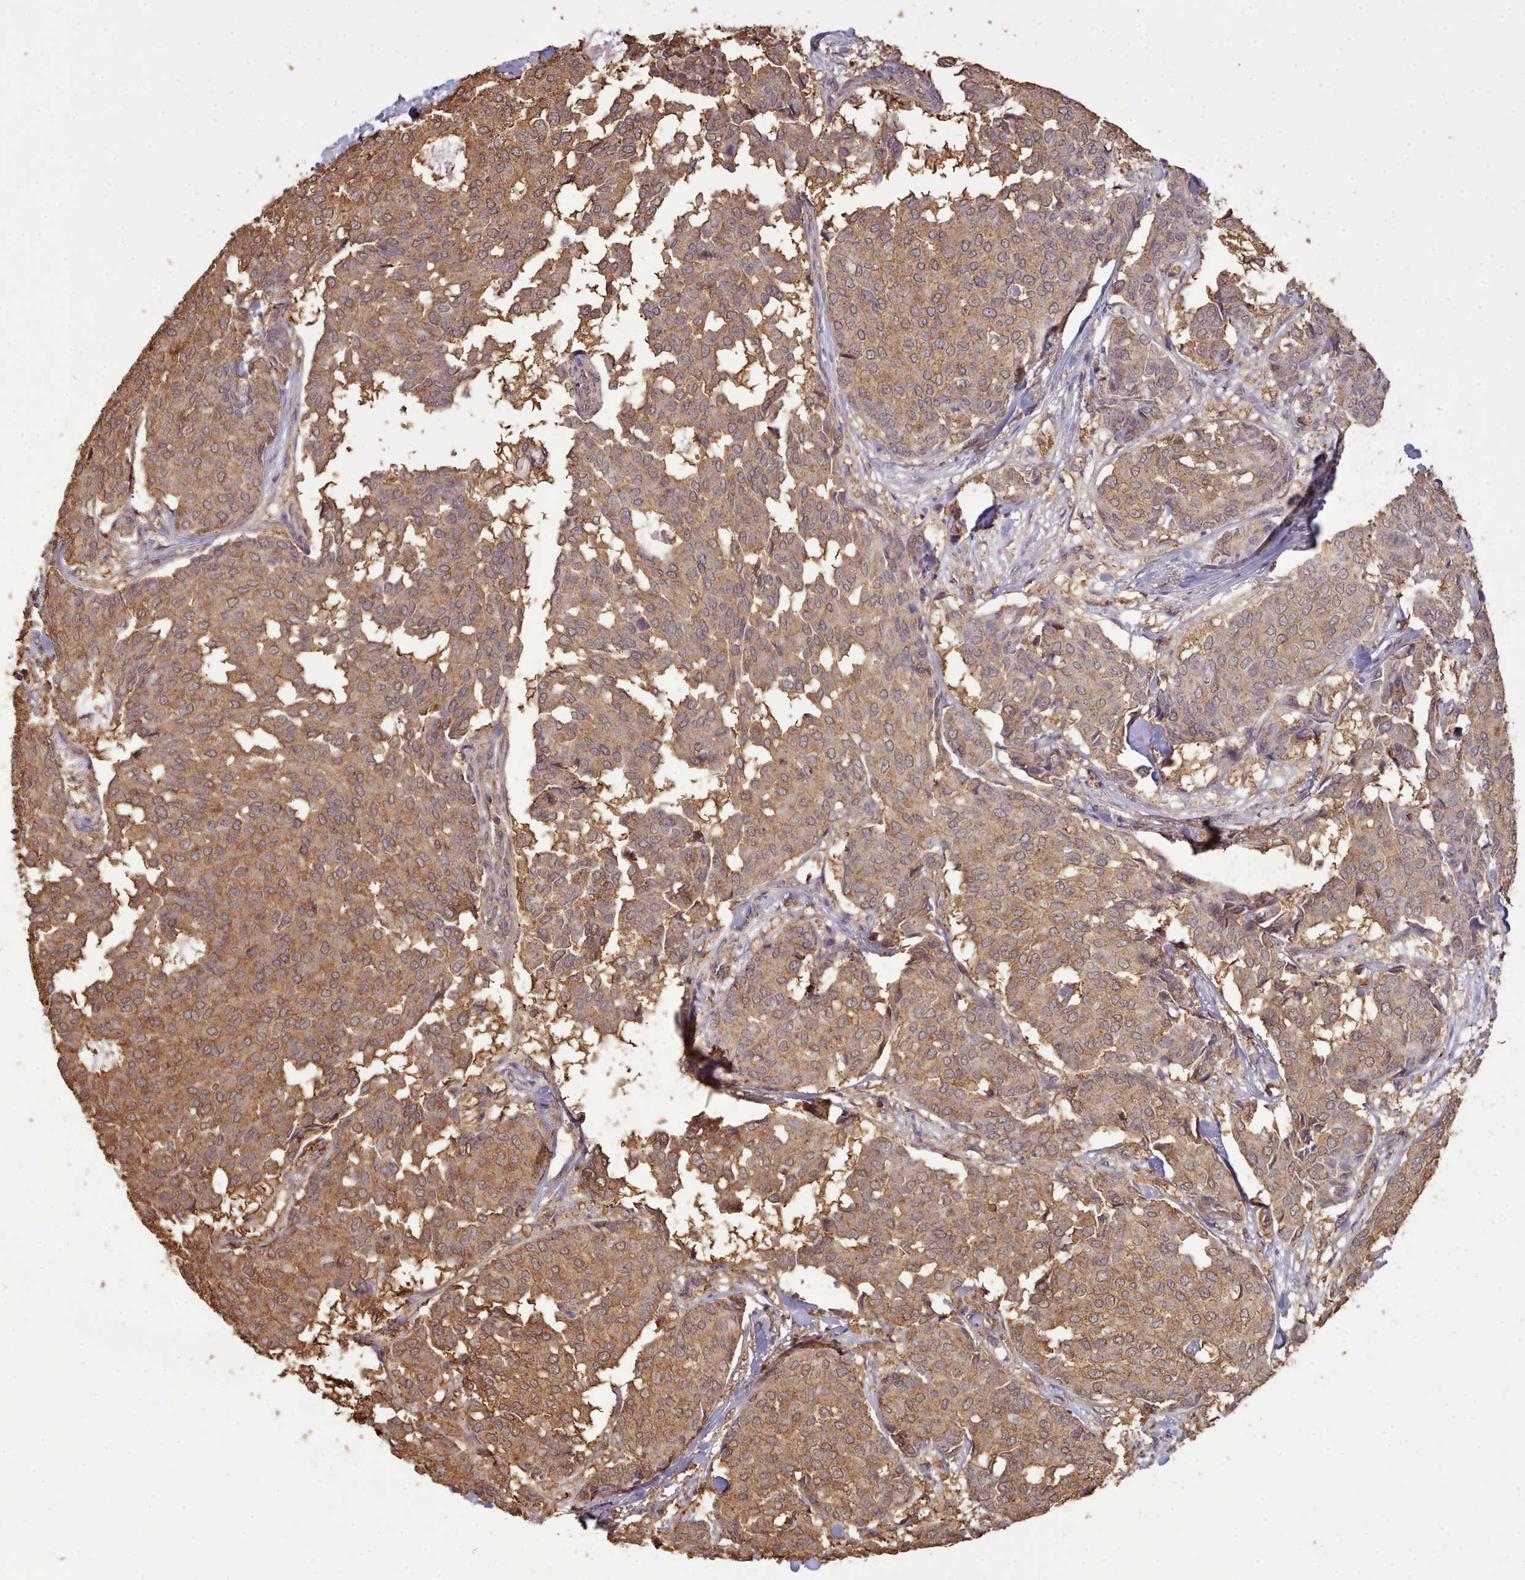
{"staining": {"intensity": "moderate", "quantity": ">75%", "location": "cytoplasmic/membranous"}, "tissue": "breast cancer", "cell_type": "Tumor cells", "image_type": "cancer", "snomed": [{"axis": "morphology", "description": "Duct carcinoma"}, {"axis": "topography", "description": "Breast"}], "caption": "This micrograph displays intraductal carcinoma (breast) stained with immunohistochemistry (IHC) to label a protein in brown. The cytoplasmic/membranous of tumor cells show moderate positivity for the protein. Nuclei are counter-stained blue.", "gene": "METRN", "patient": {"sex": "female", "age": 75}}